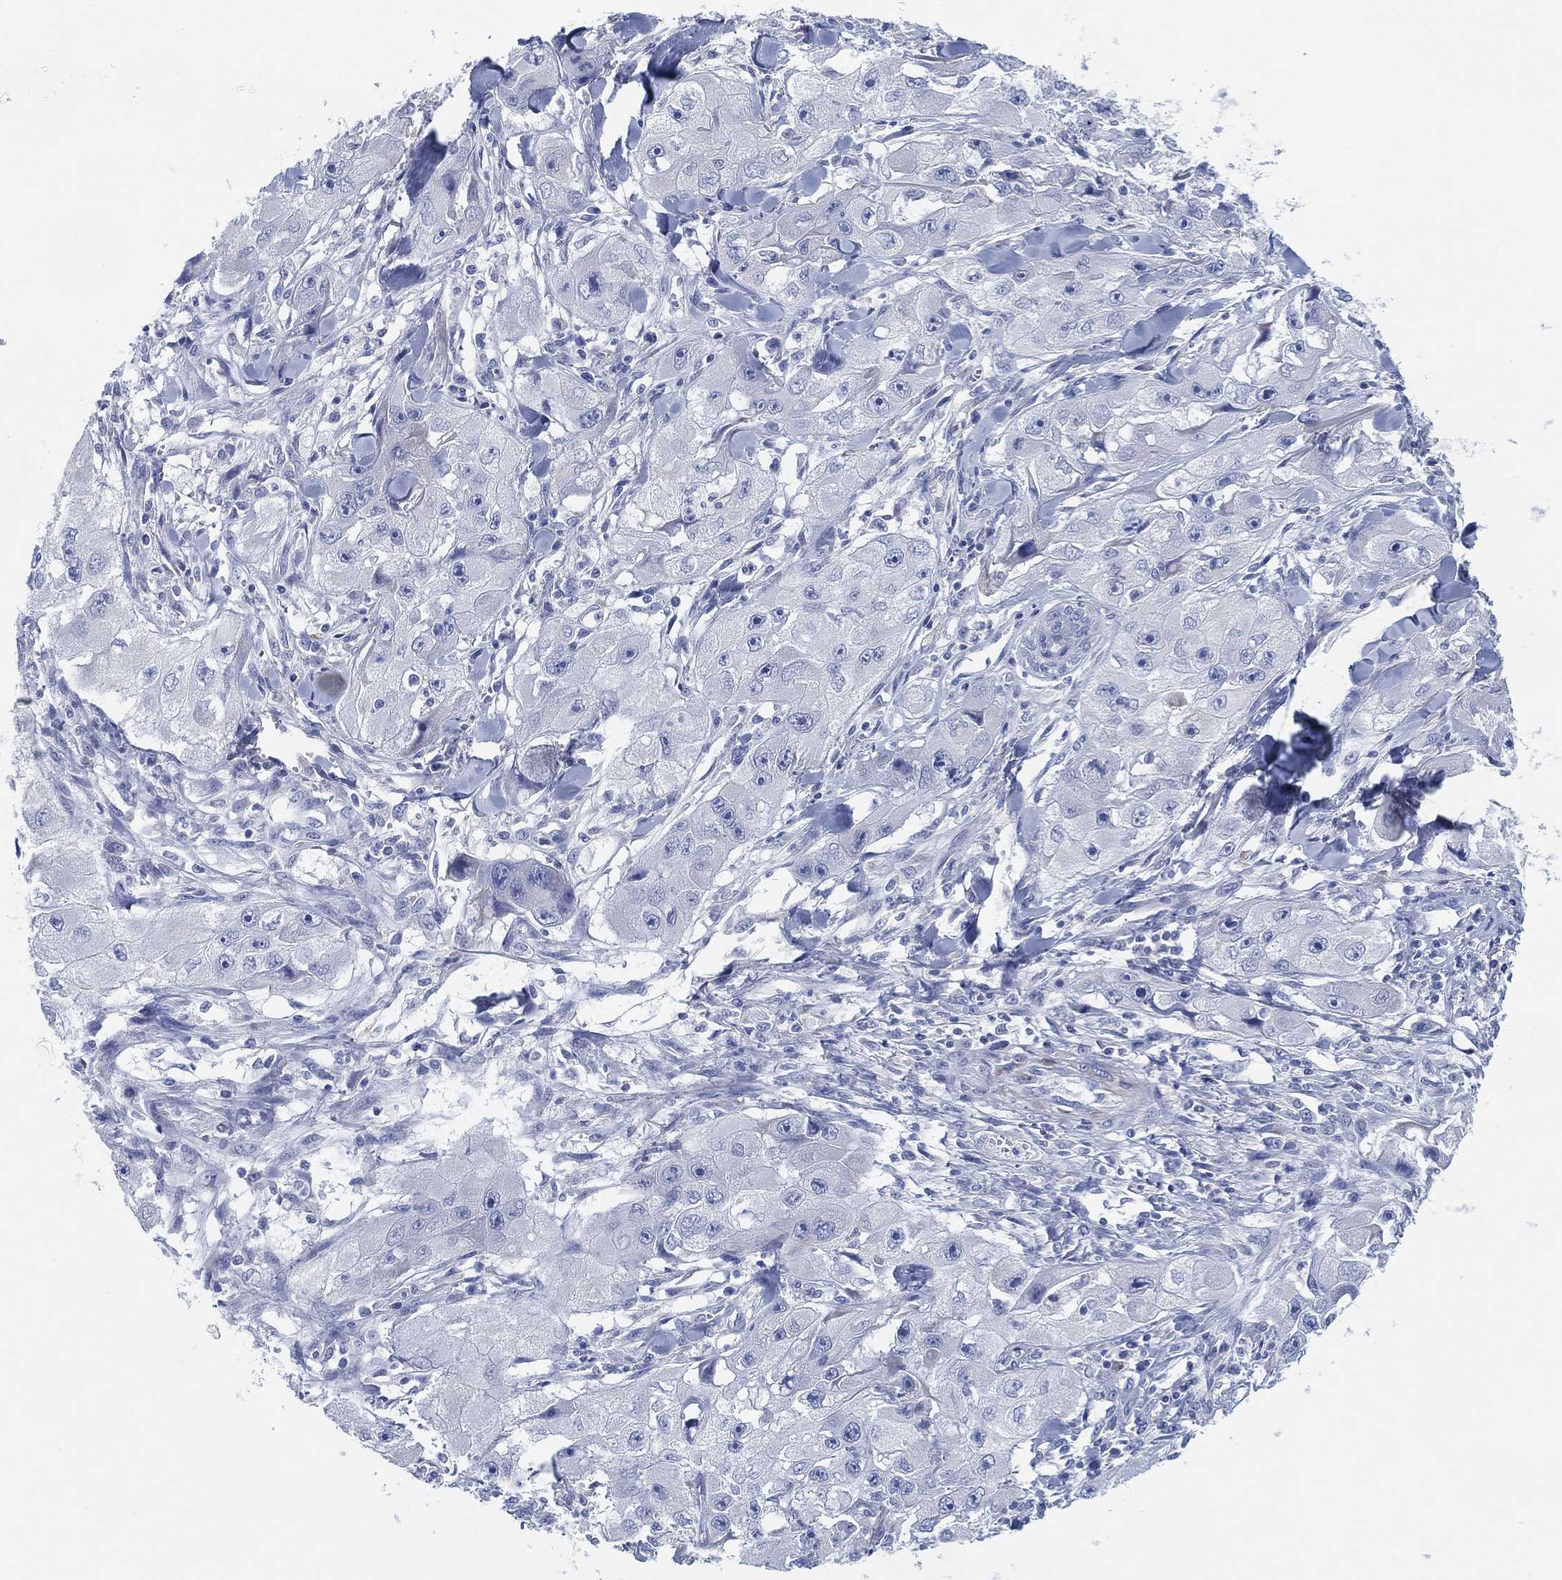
{"staining": {"intensity": "negative", "quantity": "none", "location": "none"}, "tissue": "skin cancer", "cell_type": "Tumor cells", "image_type": "cancer", "snomed": [{"axis": "morphology", "description": "Squamous cell carcinoma, NOS"}, {"axis": "topography", "description": "Skin"}, {"axis": "topography", "description": "Subcutis"}], "caption": "Human skin cancer stained for a protein using IHC shows no positivity in tumor cells.", "gene": "ADAD2", "patient": {"sex": "male", "age": 73}}